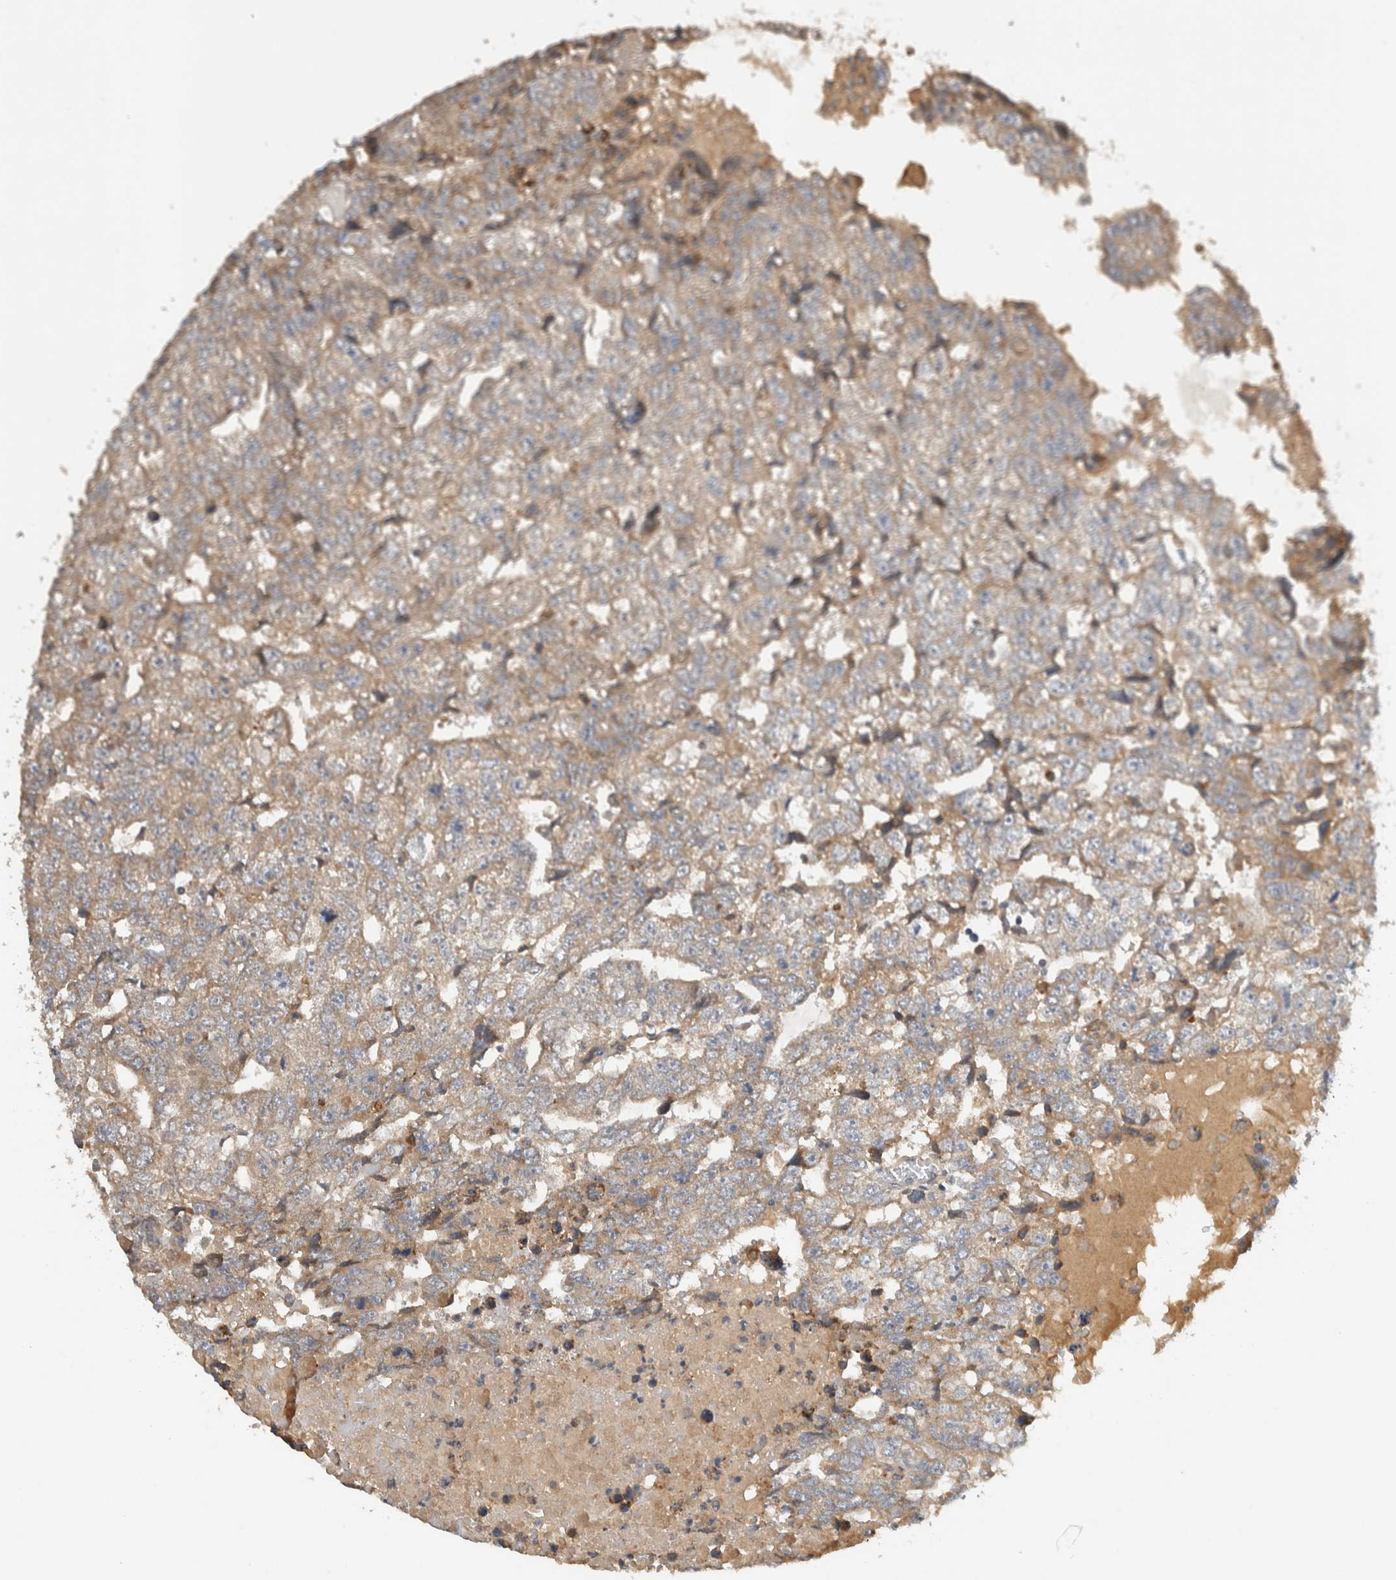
{"staining": {"intensity": "weak", "quantity": ">75%", "location": "cytoplasmic/membranous"}, "tissue": "testis cancer", "cell_type": "Tumor cells", "image_type": "cancer", "snomed": [{"axis": "morphology", "description": "Carcinoma, Embryonal, NOS"}, {"axis": "topography", "description": "Testis"}], "caption": "This image reveals IHC staining of testis embryonal carcinoma, with low weak cytoplasmic/membranous expression in about >75% of tumor cells.", "gene": "ARMC9", "patient": {"sex": "male", "age": 36}}